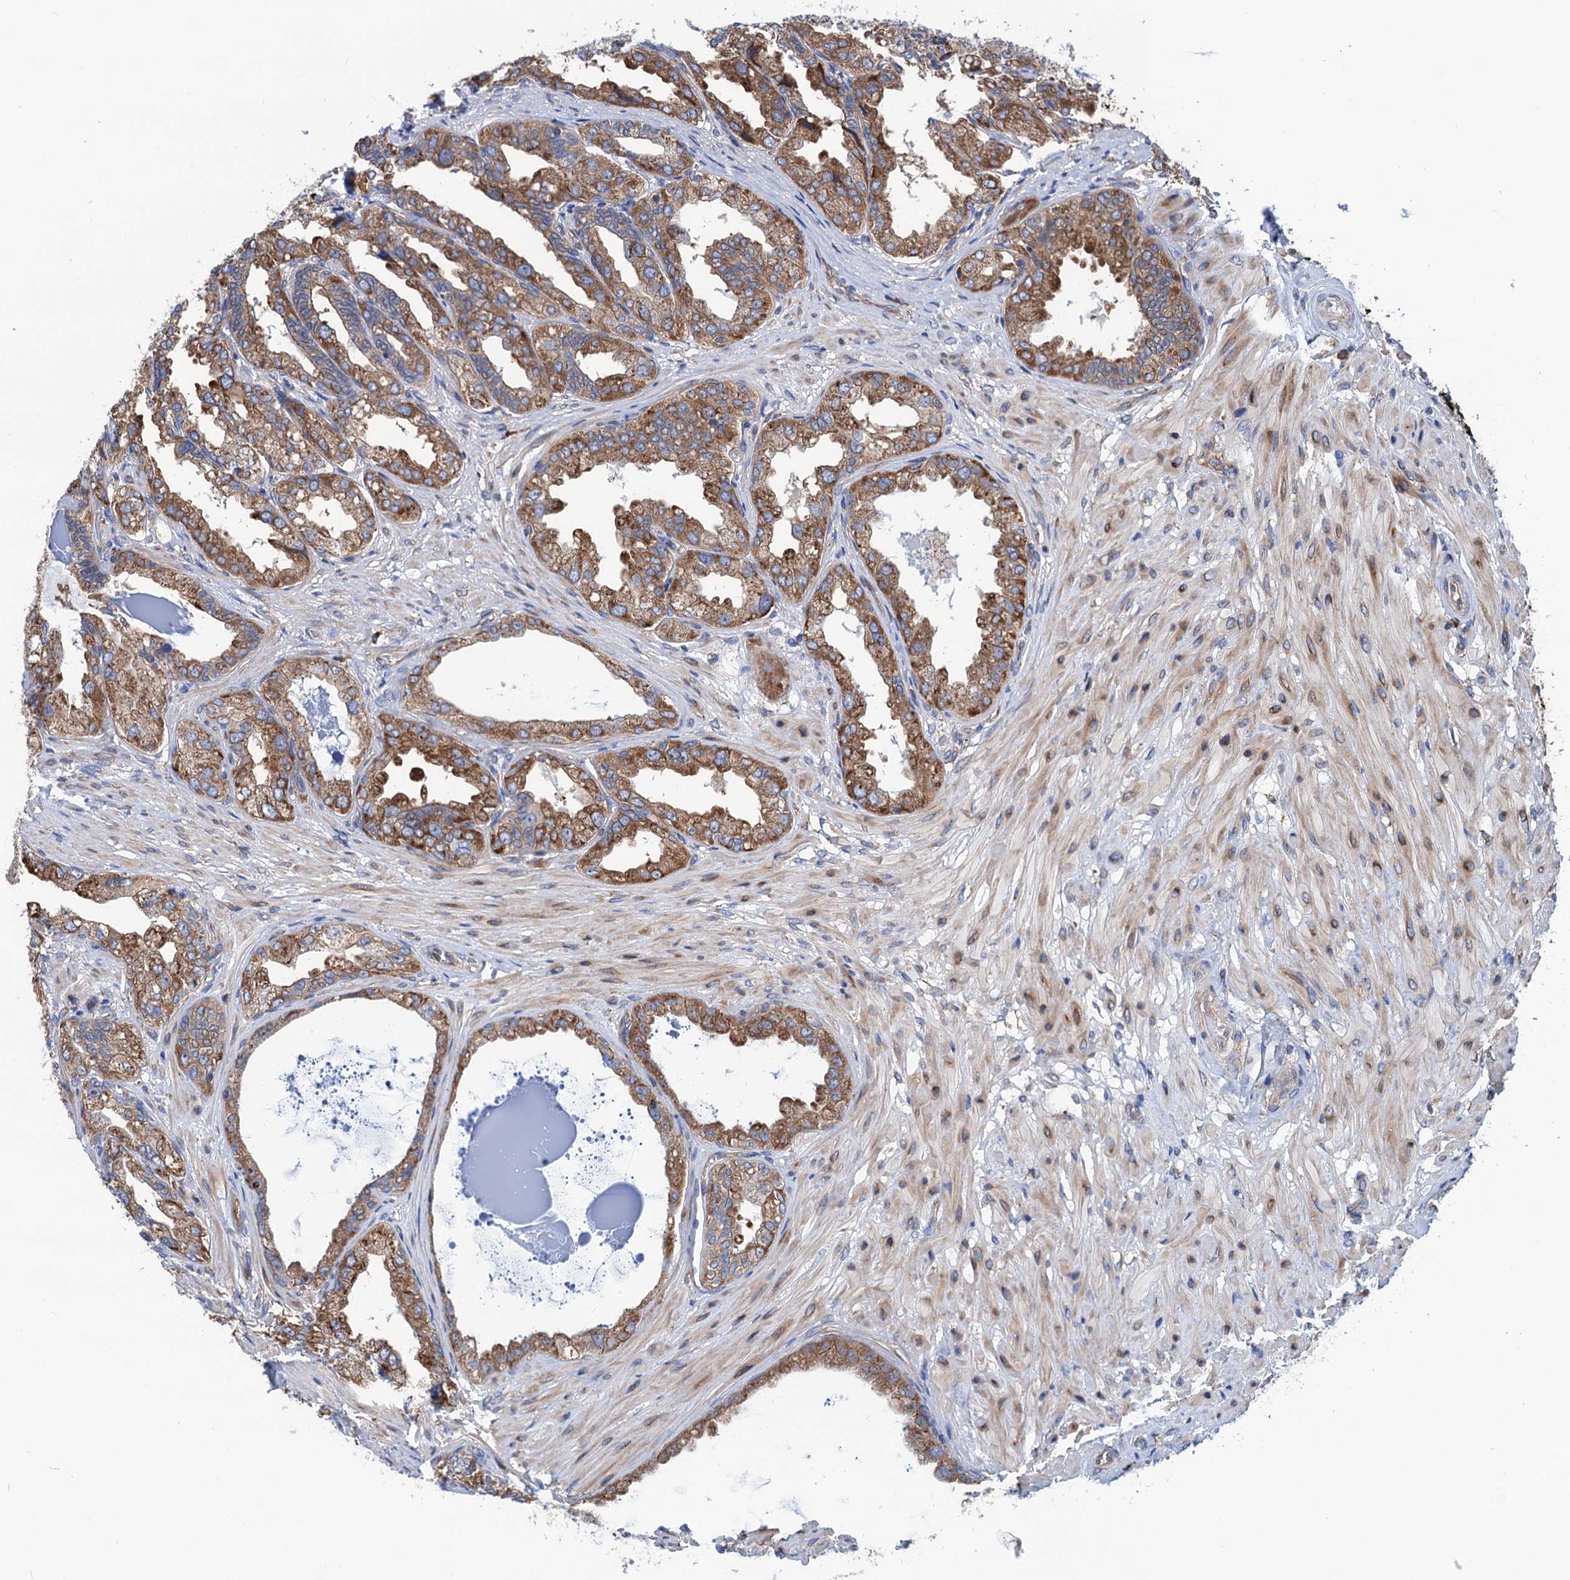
{"staining": {"intensity": "moderate", "quantity": ">75%", "location": "cytoplasmic/membranous"}, "tissue": "seminal vesicle", "cell_type": "Glandular cells", "image_type": "normal", "snomed": [{"axis": "morphology", "description": "Normal tissue, NOS"}, {"axis": "topography", "description": "Seminal veicle"}], "caption": "This is an image of IHC staining of unremarkable seminal vesicle, which shows moderate staining in the cytoplasmic/membranous of glandular cells.", "gene": "SLC12A7", "patient": {"sex": "male", "age": 63}}